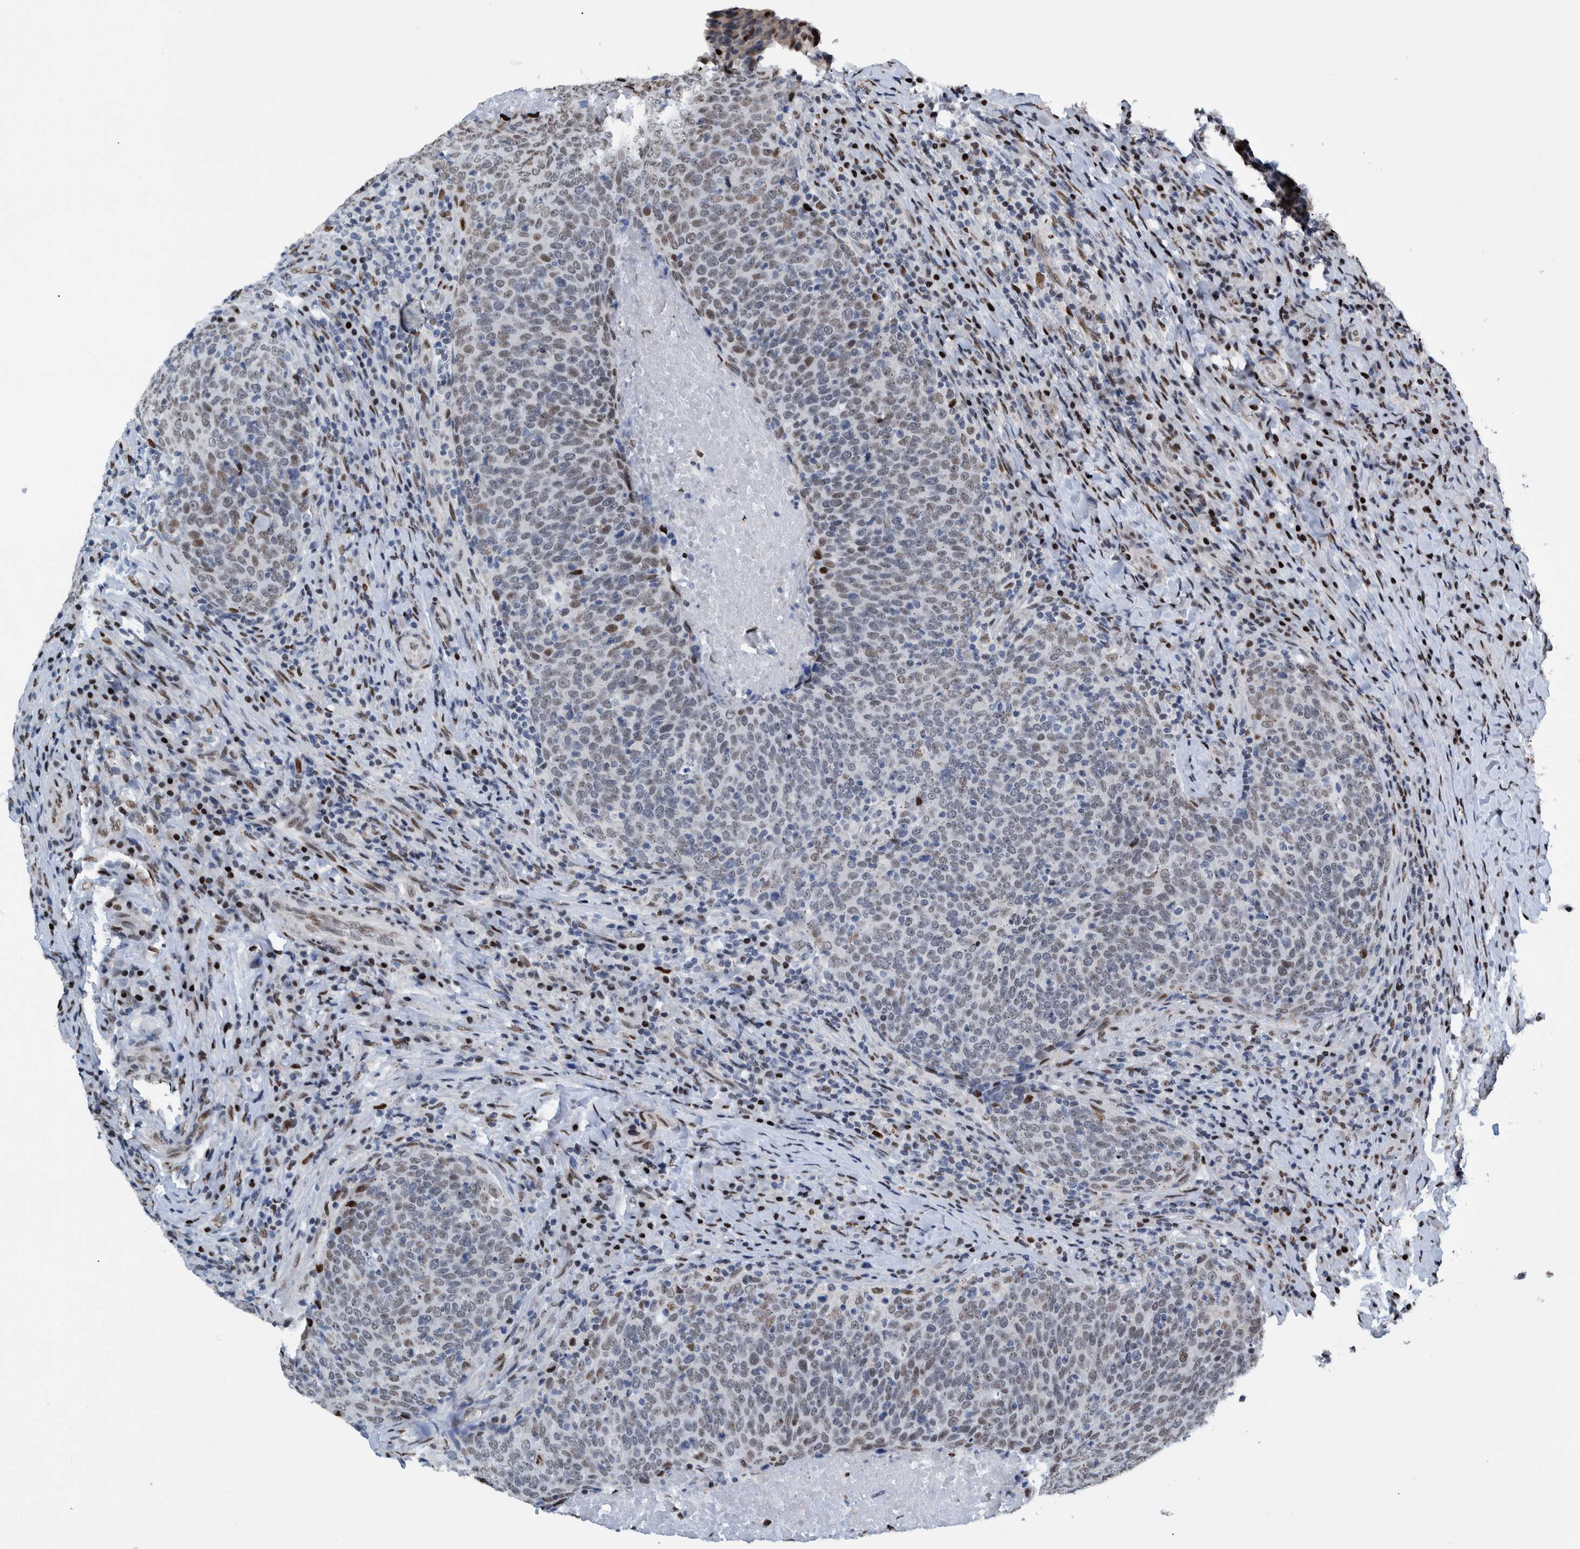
{"staining": {"intensity": "strong", "quantity": "<25%", "location": "nuclear"}, "tissue": "head and neck cancer", "cell_type": "Tumor cells", "image_type": "cancer", "snomed": [{"axis": "morphology", "description": "Squamous cell carcinoma, NOS"}, {"axis": "morphology", "description": "Squamous cell carcinoma, metastatic, NOS"}, {"axis": "topography", "description": "Lymph node"}, {"axis": "topography", "description": "Head-Neck"}], "caption": "Head and neck squamous cell carcinoma stained with DAB (3,3'-diaminobenzidine) IHC reveals medium levels of strong nuclear expression in about <25% of tumor cells.", "gene": "HEATR9", "patient": {"sex": "male", "age": 62}}